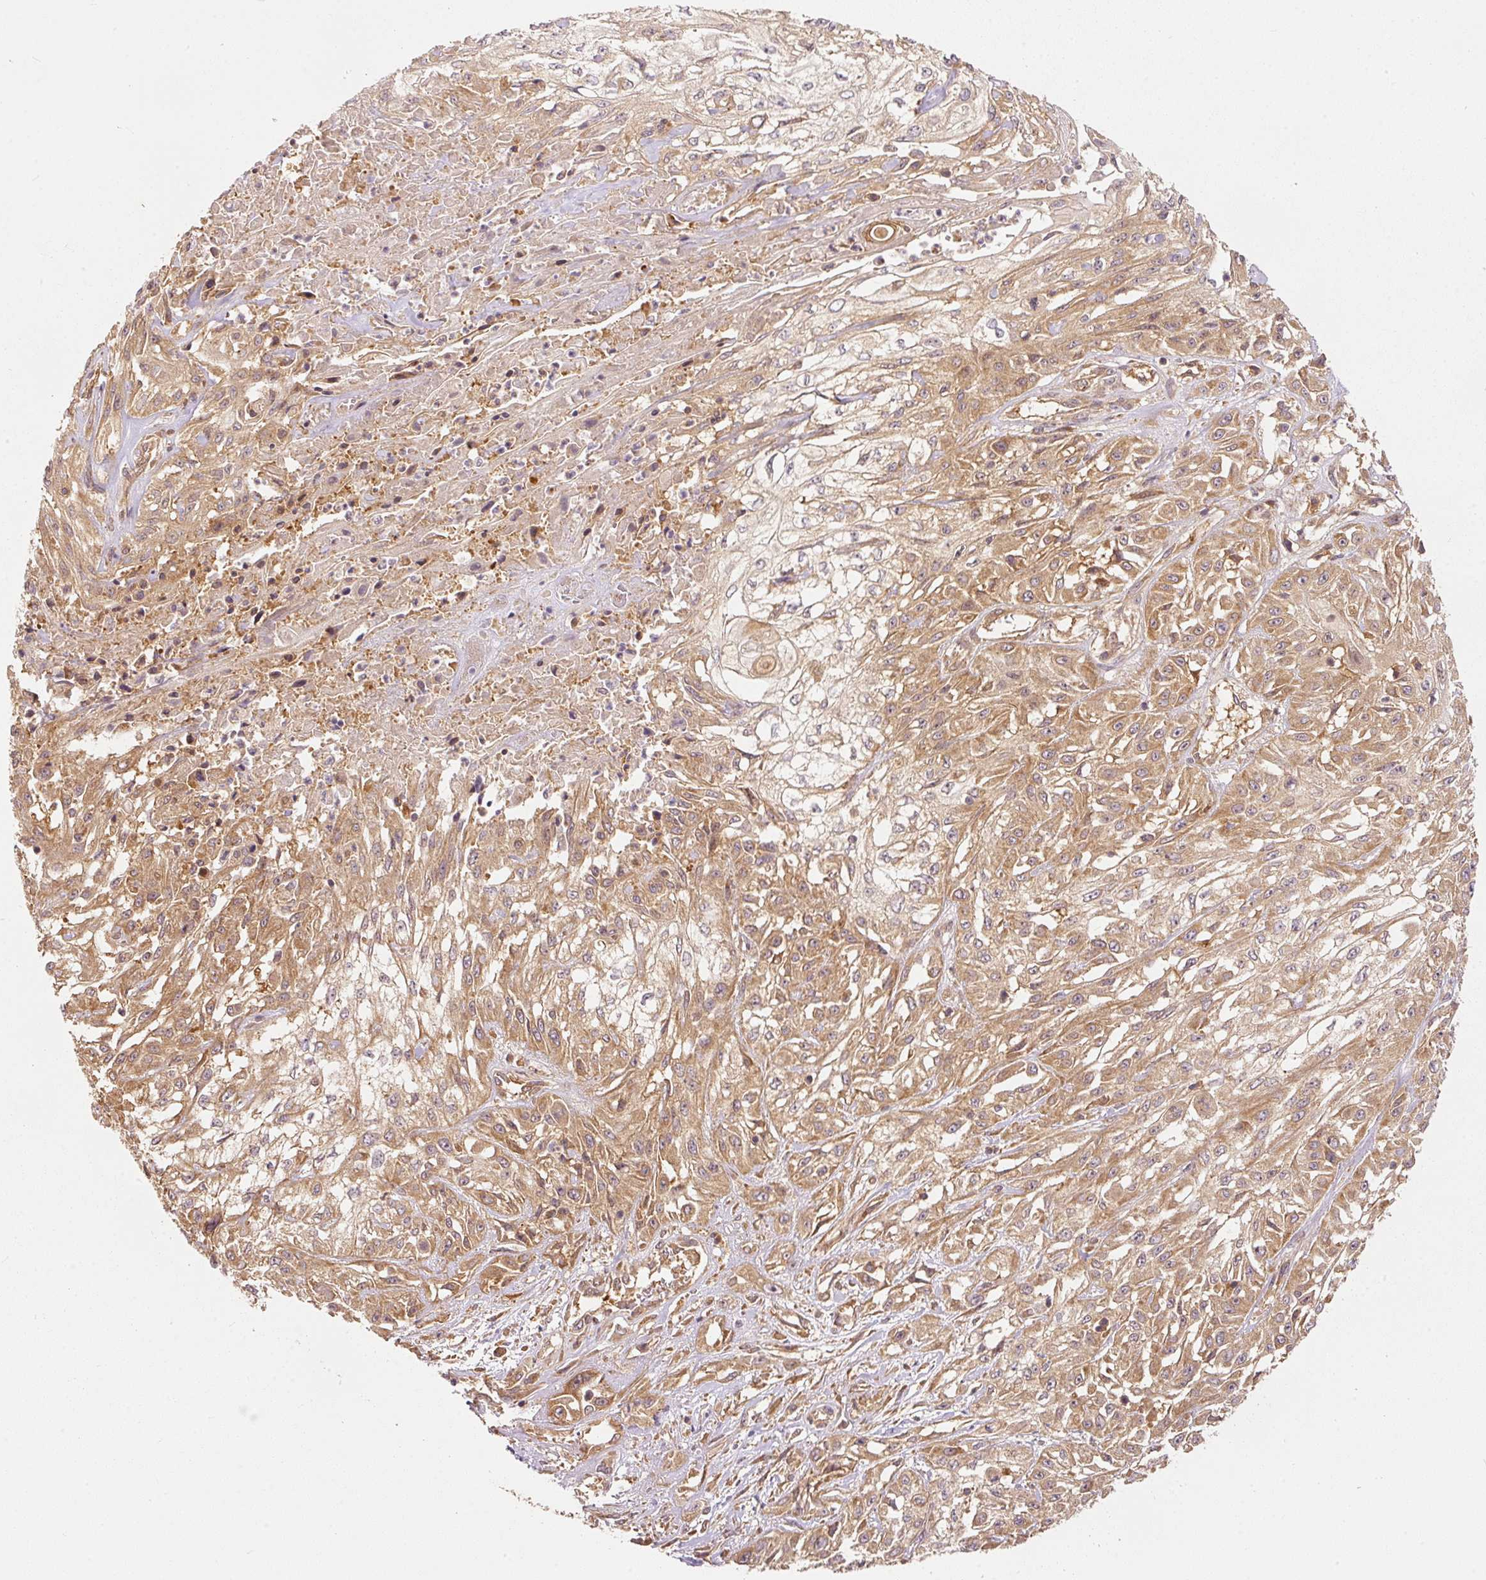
{"staining": {"intensity": "moderate", "quantity": ">75%", "location": "cytoplasmic/membranous"}, "tissue": "skin cancer", "cell_type": "Tumor cells", "image_type": "cancer", "snomed": [{"axis": "morphology", "description": "Squamous cell carcinoma, NOS"}, {"axis": "morphology", "description": "Squamous cell carcinoma, metastatic, NOS"}, {"axis": "topography", "description": "Skin"}, {"axis": "topography", "description": "Lymph node"}], "caption": "About >75% of tumor cells in human skin cancer demonstrate moderate cytoplasmic/membranous protein expression as visualized by brown immunohistochemical staining.", "gene": "EIF3B", "patient": {"sex": "male", "age": 75}}